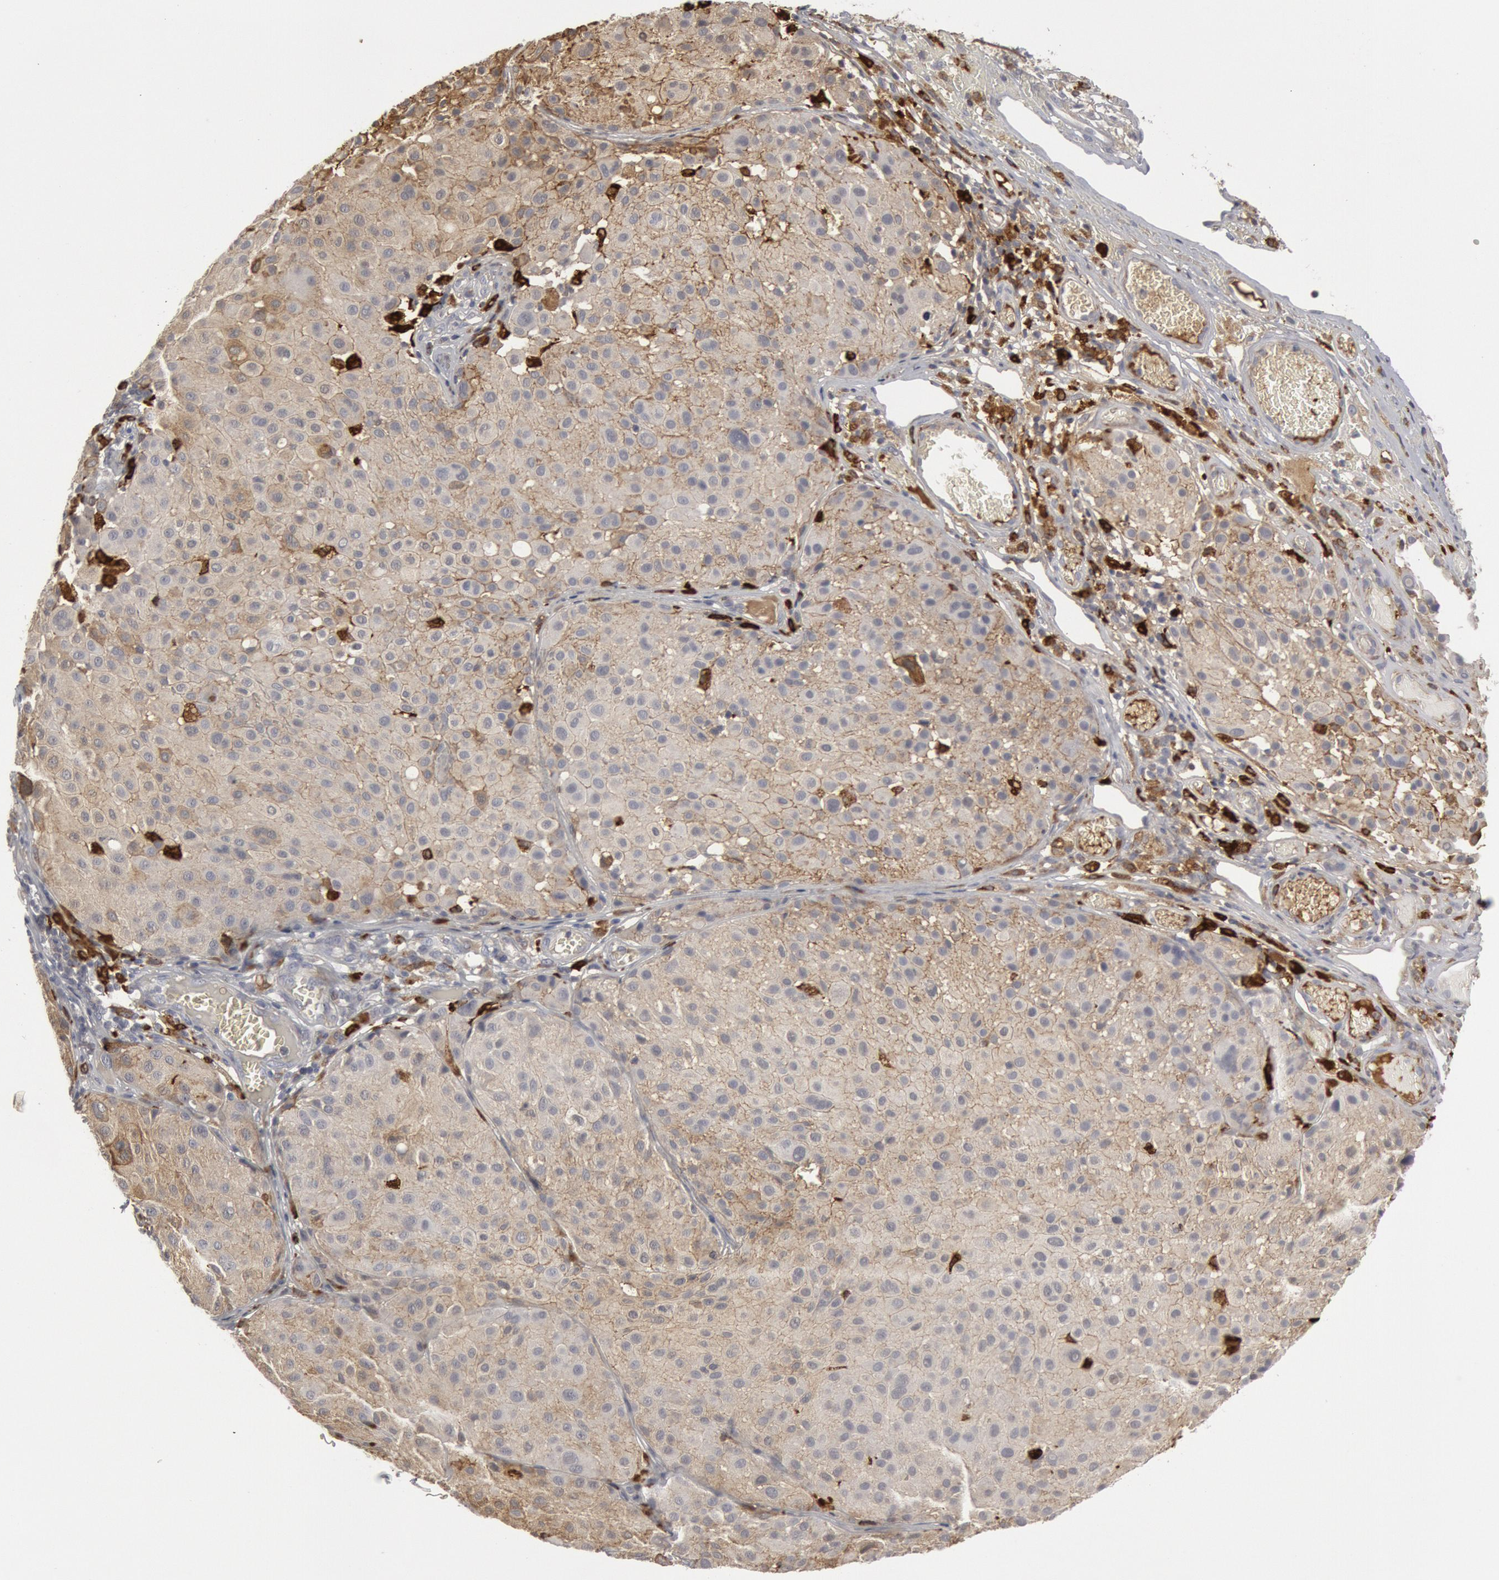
{"staining": {"intensity": "weak", "quantity": ">75%", "location": "cytoplasmic/membranous"}, "tissue": "melanoma", "cell_type": "Tumor cells", "image_type": "cancer", "snomed": [{"axis": "morphology", "description": "Malignant melanoma, NOS"}, {"axis": "topography", "description": "Skin"}], "caption": "Immunohistochemistry (IHC) micrograph of neoplastic tissue: melanoma stained using immunohistochemistry exhibits low levels of weak protein expression localized specifically in the cytoplasmic/membranous of tumor cells, appearing as a cytoplasmic/membranous brown color.", "gene": "C1QC", "patient": {"sex": "male", "age": 36}}